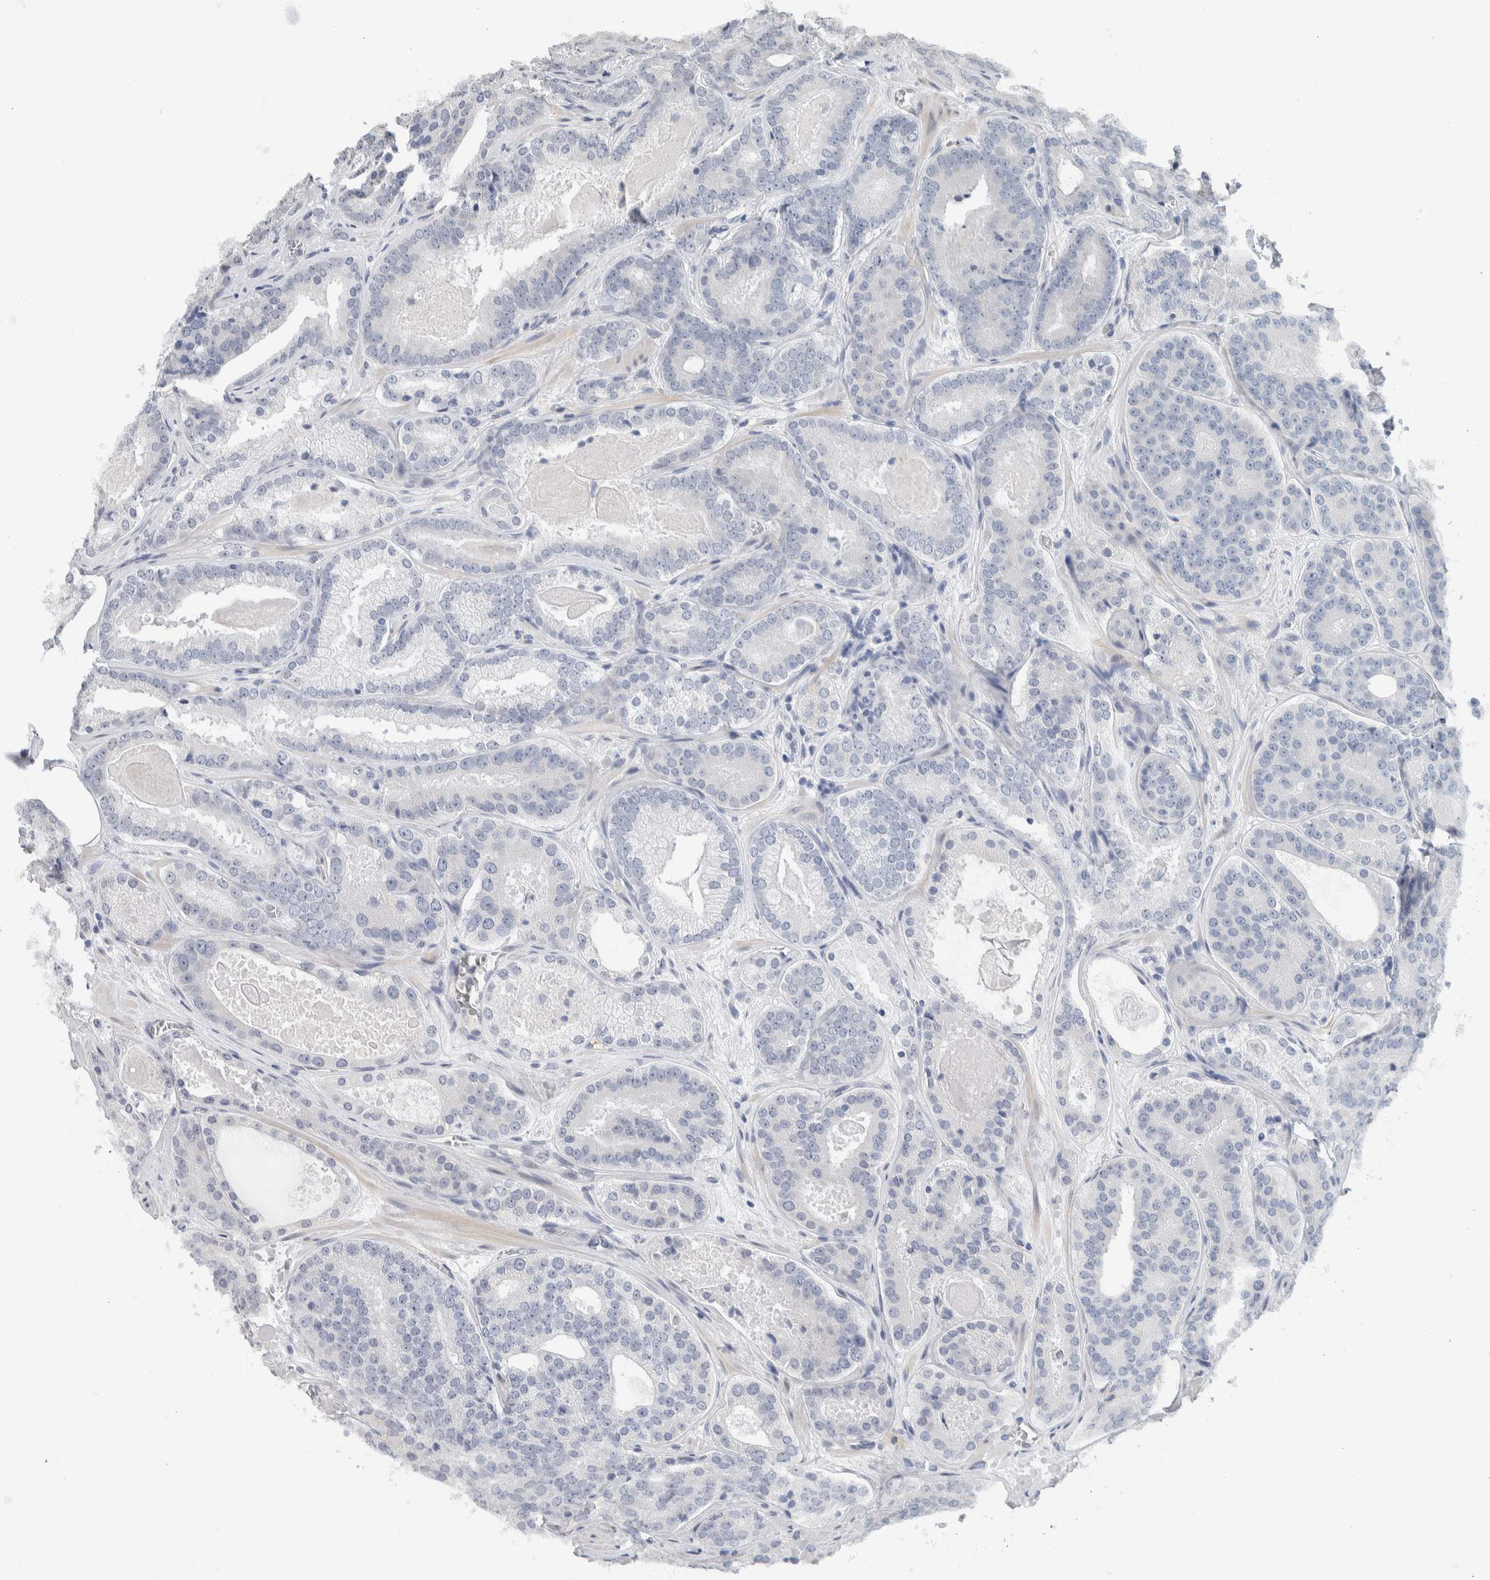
{"staining": {"intensity": "negative", "quantity": "none", "location": "none"}, "tissue": "prostate cancer", "cell_type": "Tumor cells", "image_type": "cancer", "snomed": [{"axis": "morphology", "description": "Adenocarcinoma, High grade"}, {"axis": "topography", "description": "Prostate"}], "caption": "Adenocarcinoma (high-grade) (prostate) was stained to show a protein in brown. There is no significant expression in tumor cells.", "gene": "NEFM", "patient": {"sex": "male", "age": 60}}